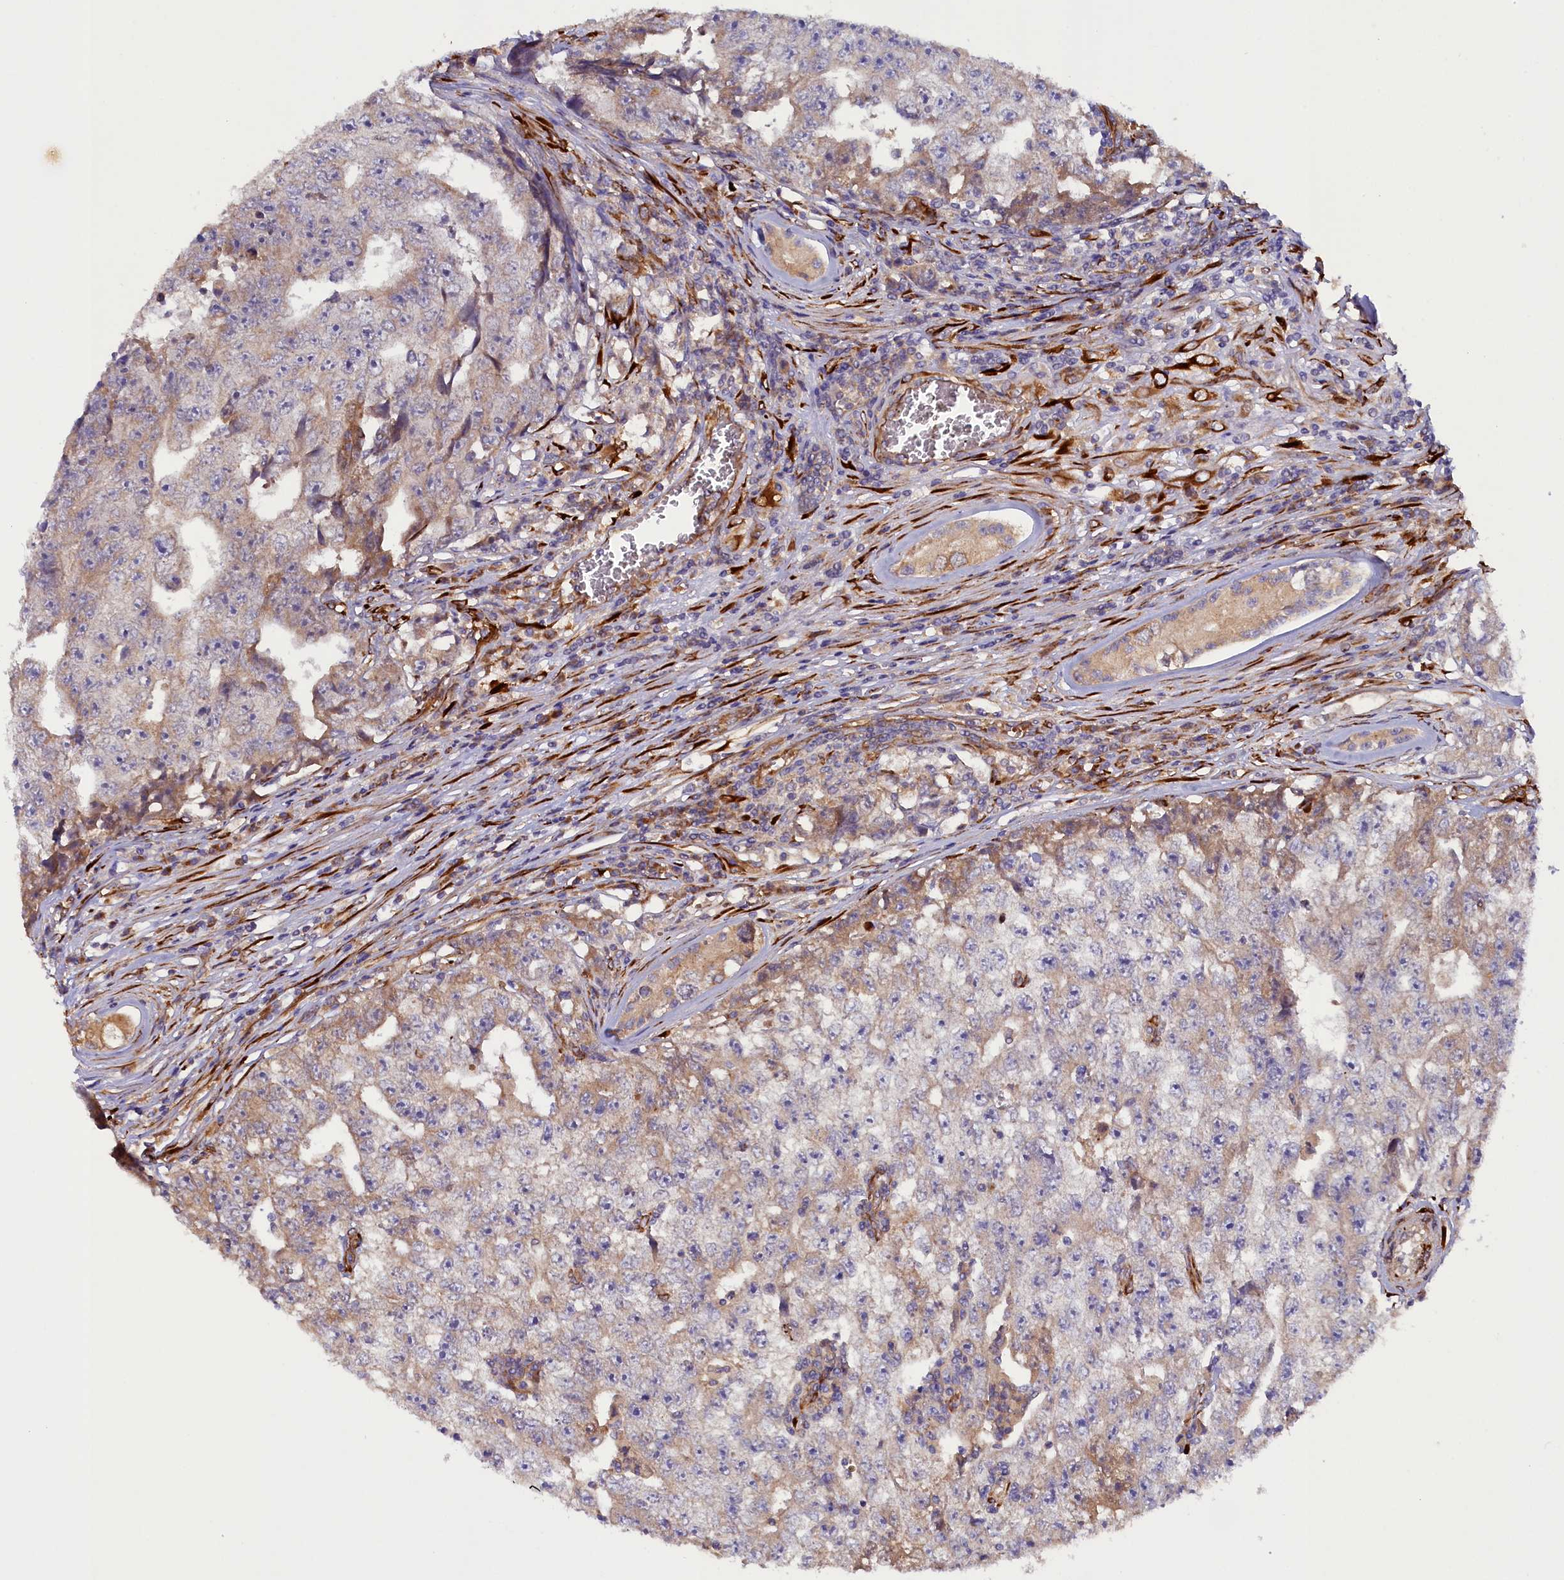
{"staining": {"intensity": "moderate", "quantity": "<25%", "location": "cytoplasmic/membranous"}, "tissue": "testis cancer", "cell_type": "Tumor cells", "image_type": "cancer", "snomed": [{"axis": "morphology", "description": "Carcinoma, Embryonal, NOS"}, {"axis": "topography", "description": "Testis"}], "caption": "Brown immunohistochemical staining in testis cancer displays moderate cytoplasmic/membranous staining in approximately <25% of tumor cells. The staining was performed using DAB to visualize the protein expression in brown, while the nuclei were stained in blue with hematoxylin (Magnification: 20x).", "gene": "ARRDC4", "patient": {"sex": "male", "age": 17}}